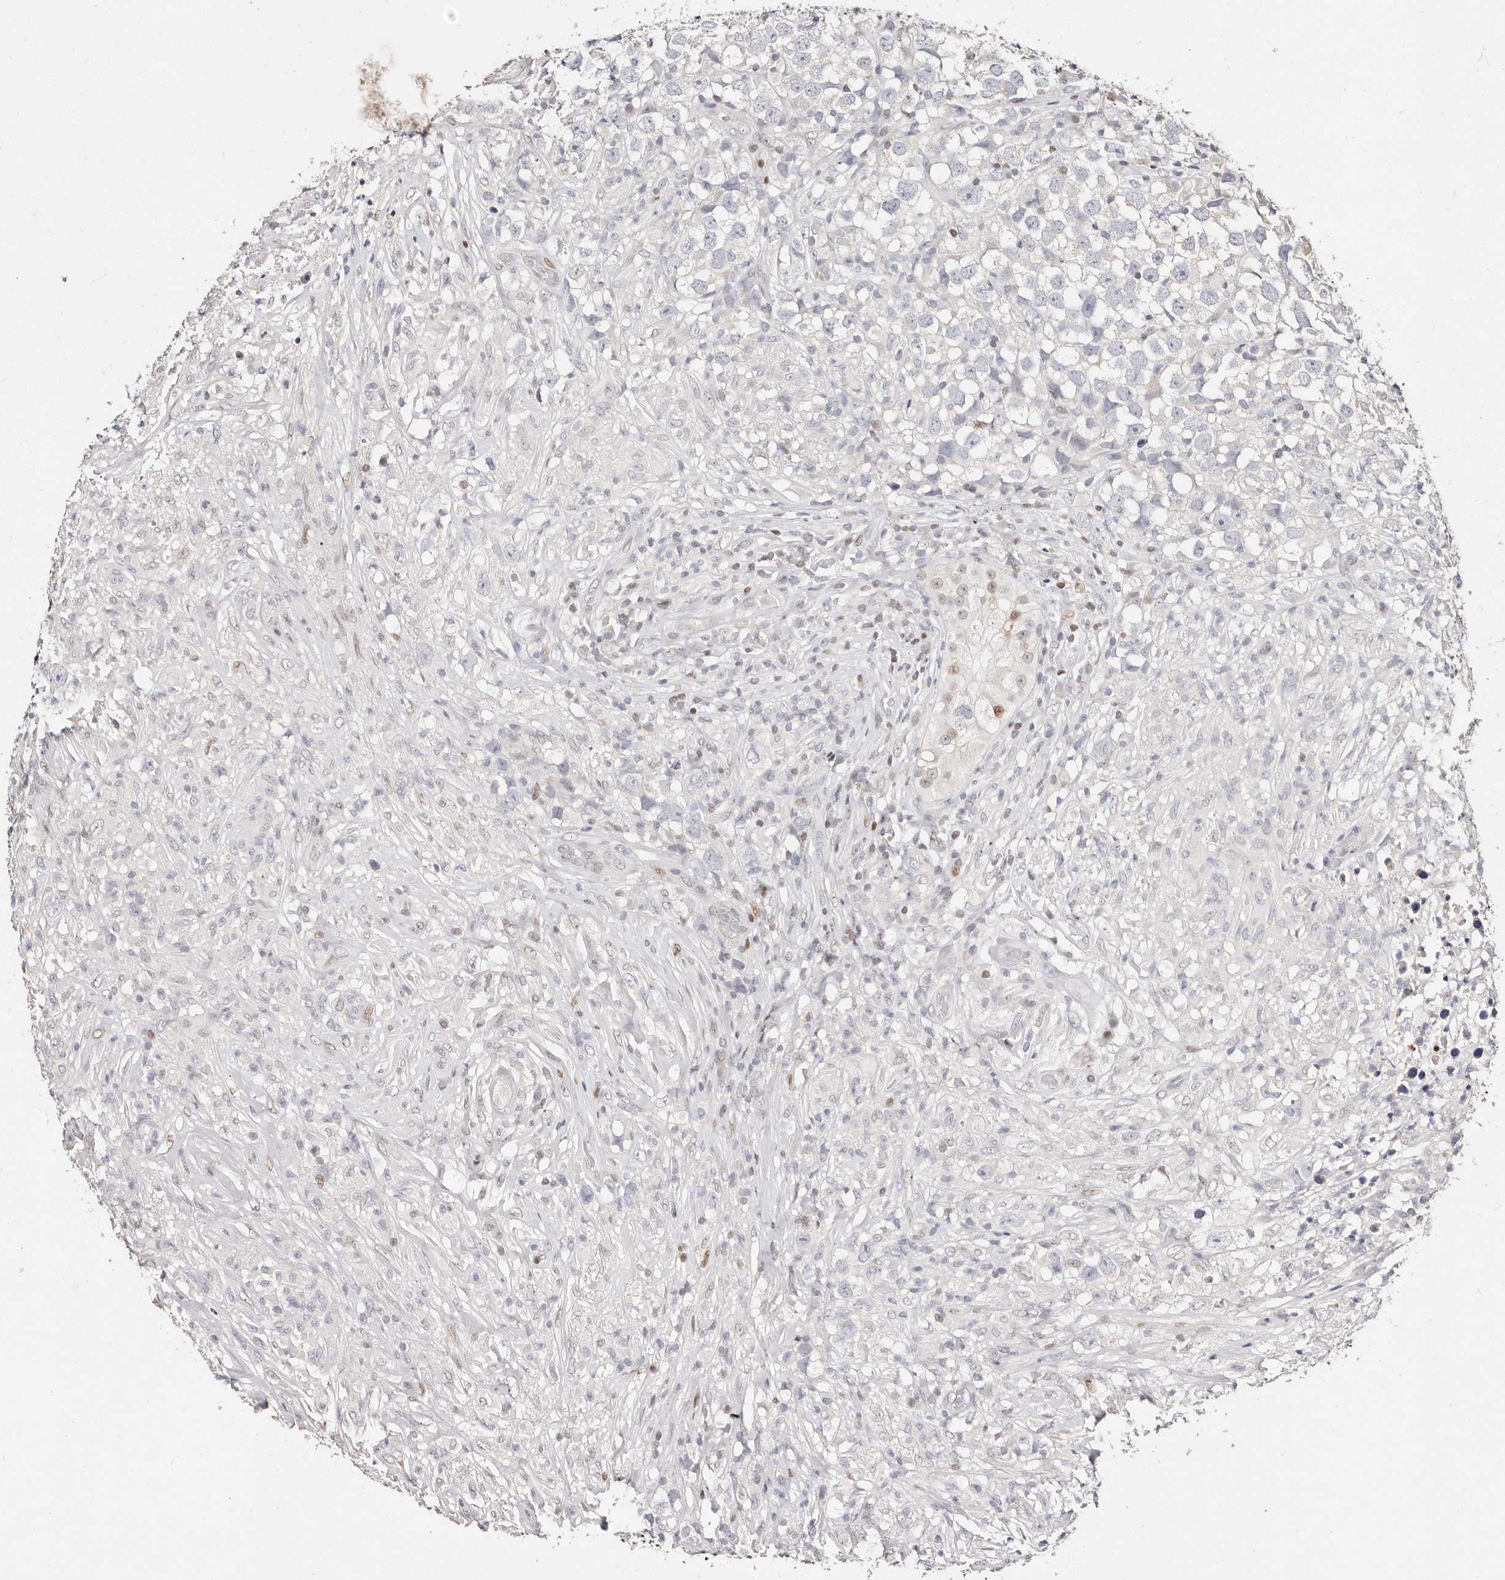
{"staining": {"intensity": "negative", "quantity": "none", "location": "none"}, "tissue": "testis cancer", "cell_type": "Tumor cells", "image_type": "cancer", "snomed": [{"axis": "morphology", "description": "Seminoma, NOS"}, {"axis": "topography", "description": "Testis"}], "caption": "The photomicrograph shows no significant positivity in tumor cells of testis seminoma.", "gene": "IQGAP3", "patient": {"sex": "male", "age": 49}}